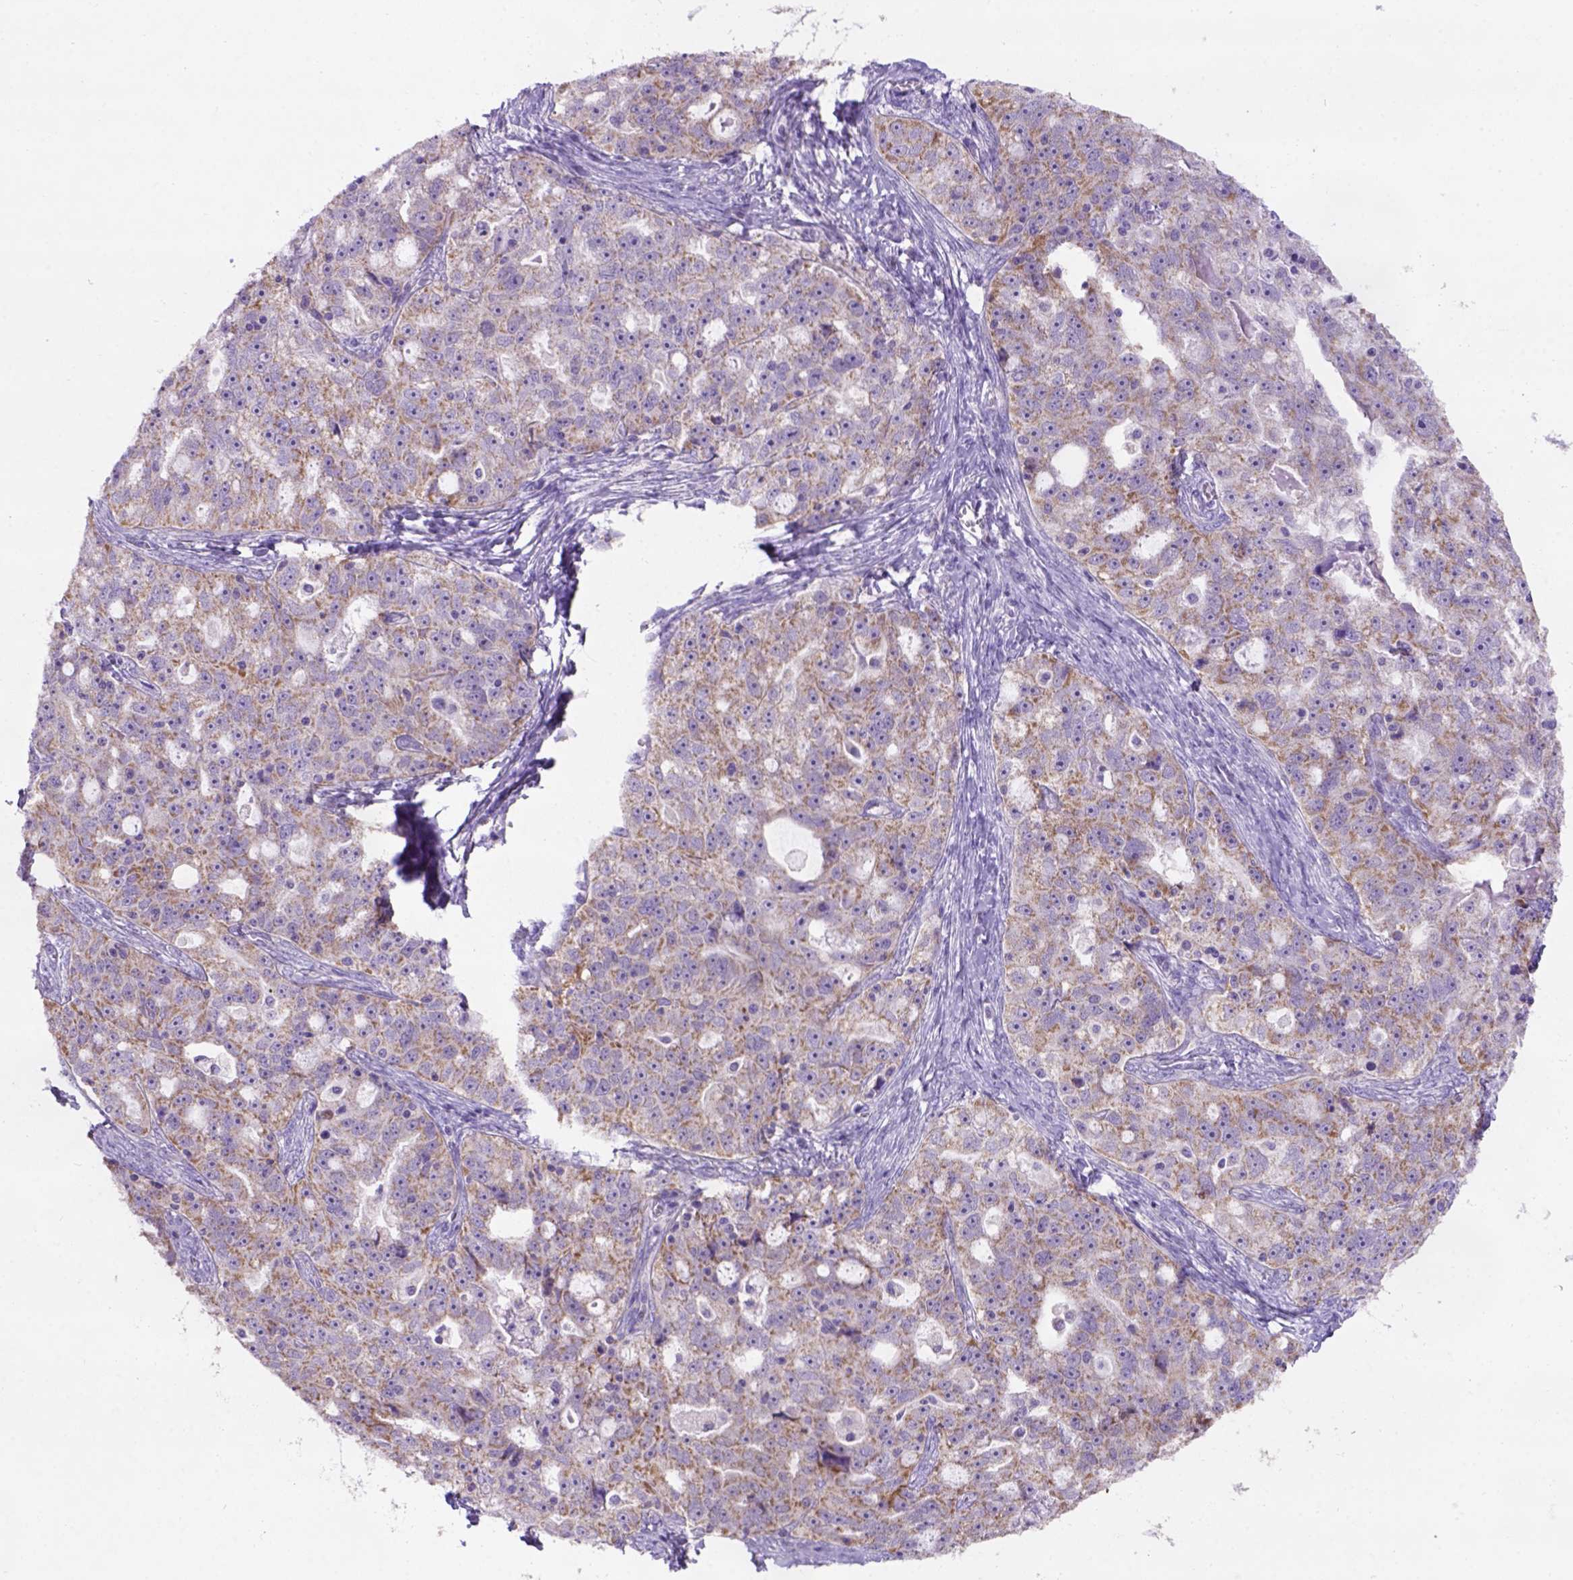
{"staining": {"intensity": "moderate", "quantity": ">75%", "location": "cytoplasmic/membranous"}, "tissue": "ovarian cancer", "cell_type": "Tumor cells", "image_type": "cancer", "snomed": [{"axis": "morphology", "description": "Cystadenocarcinoma, serous, NOS"}, {"axis": "topography", "description": "Ovary"}], "caption": "Serous cystadenocarcinoma (ovarian) stained with a protein marker reveals moderate staining in tumor cells.", "gene": "L2HGDH", "patient": {"sex": "female", "age": 51}}